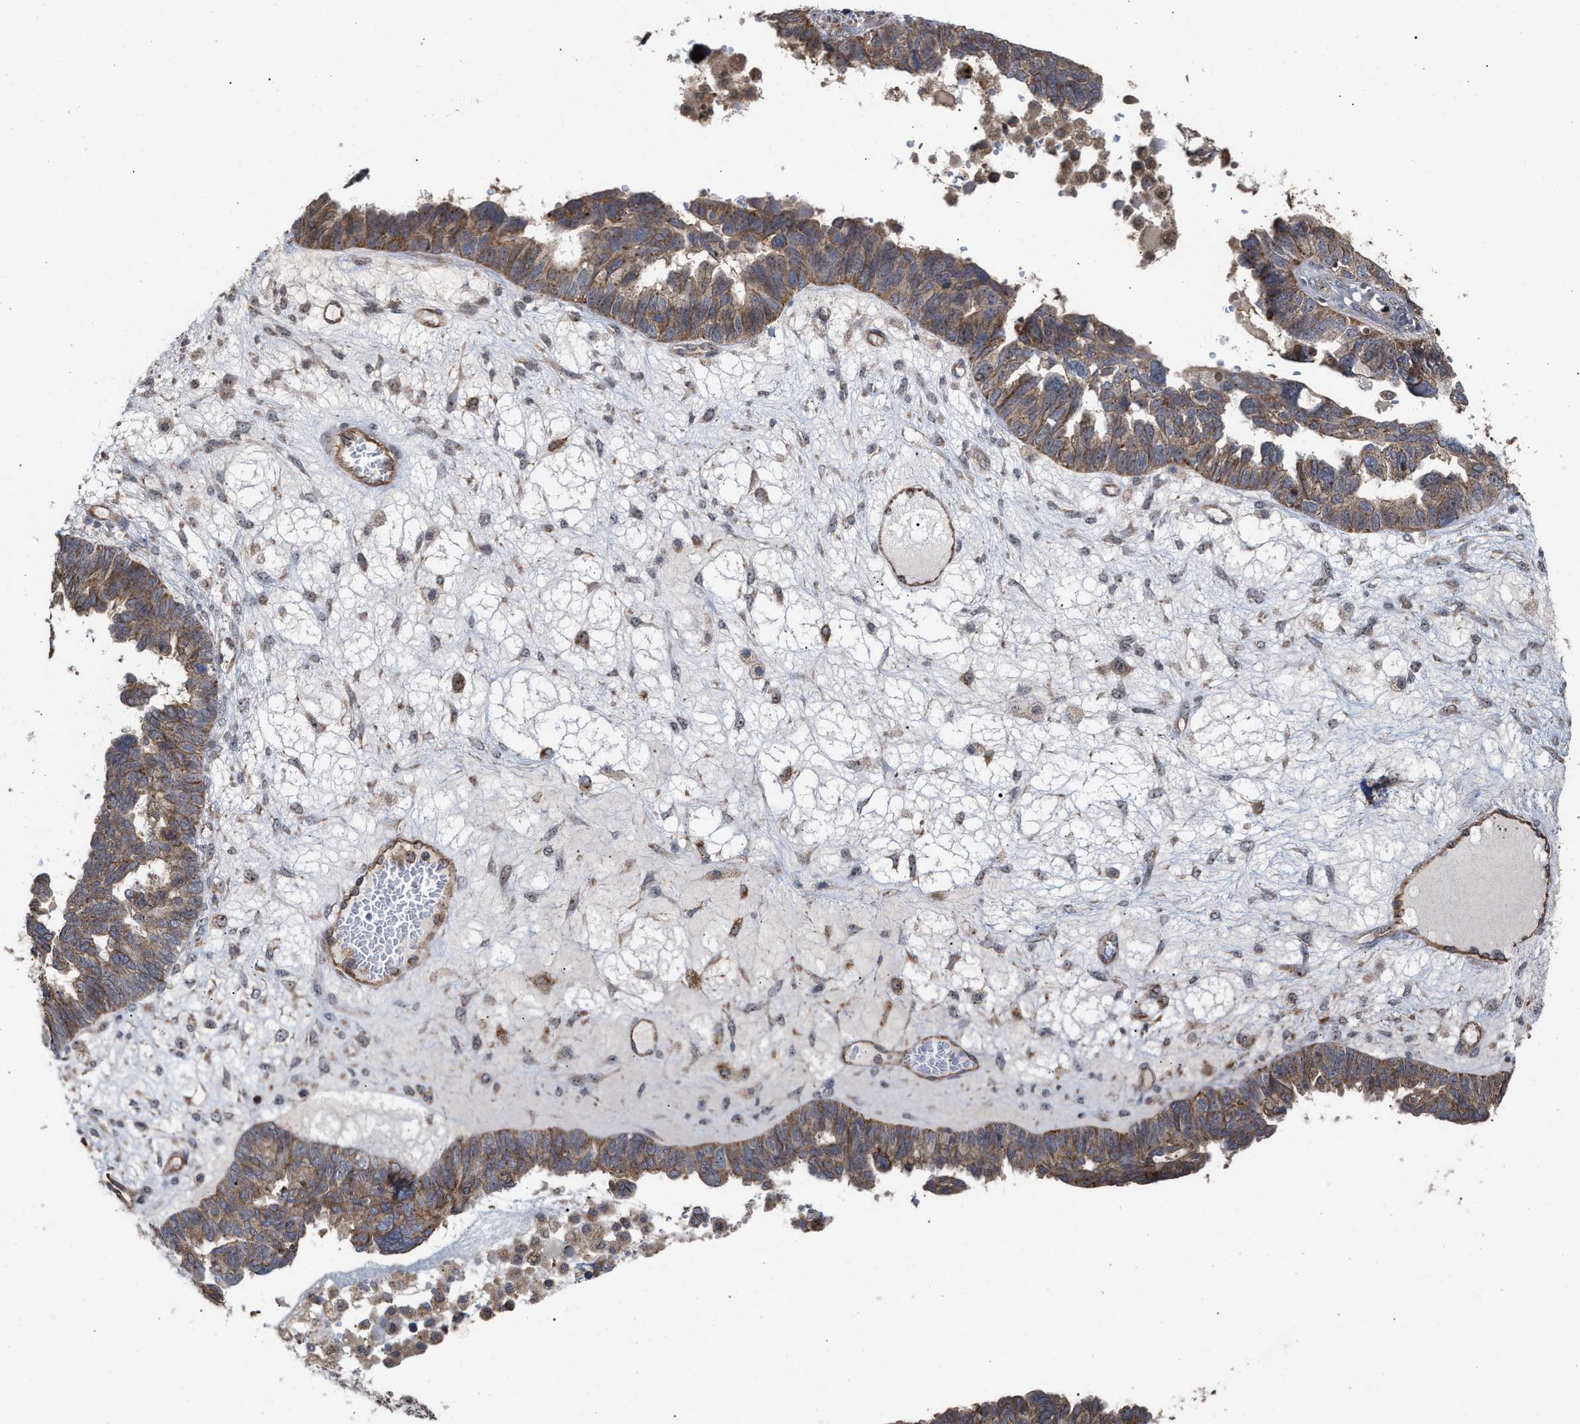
{"staining": {"intensity": "moderate", "quantity": ">75%", "location": "cytoplasmic/membranous"}, "tissue": "ovarian cancer", "cell_type": "Tumor cells", "image_type": "cancer", "snomed": [{"axis": "morphology", "description": "Cystadenocarcinoma, serous, NOS"}, {"axis": "topography", "description": "Ovary"}], "caption": "Protein expression analysis of serous cystadenocarcinoma (ovarian) shows moderate cytoplasmic/membranous positivity in about >75% of tumor cells.", "gene": "EXOSC2", "patient": {"sex": "female", "age": 79}}